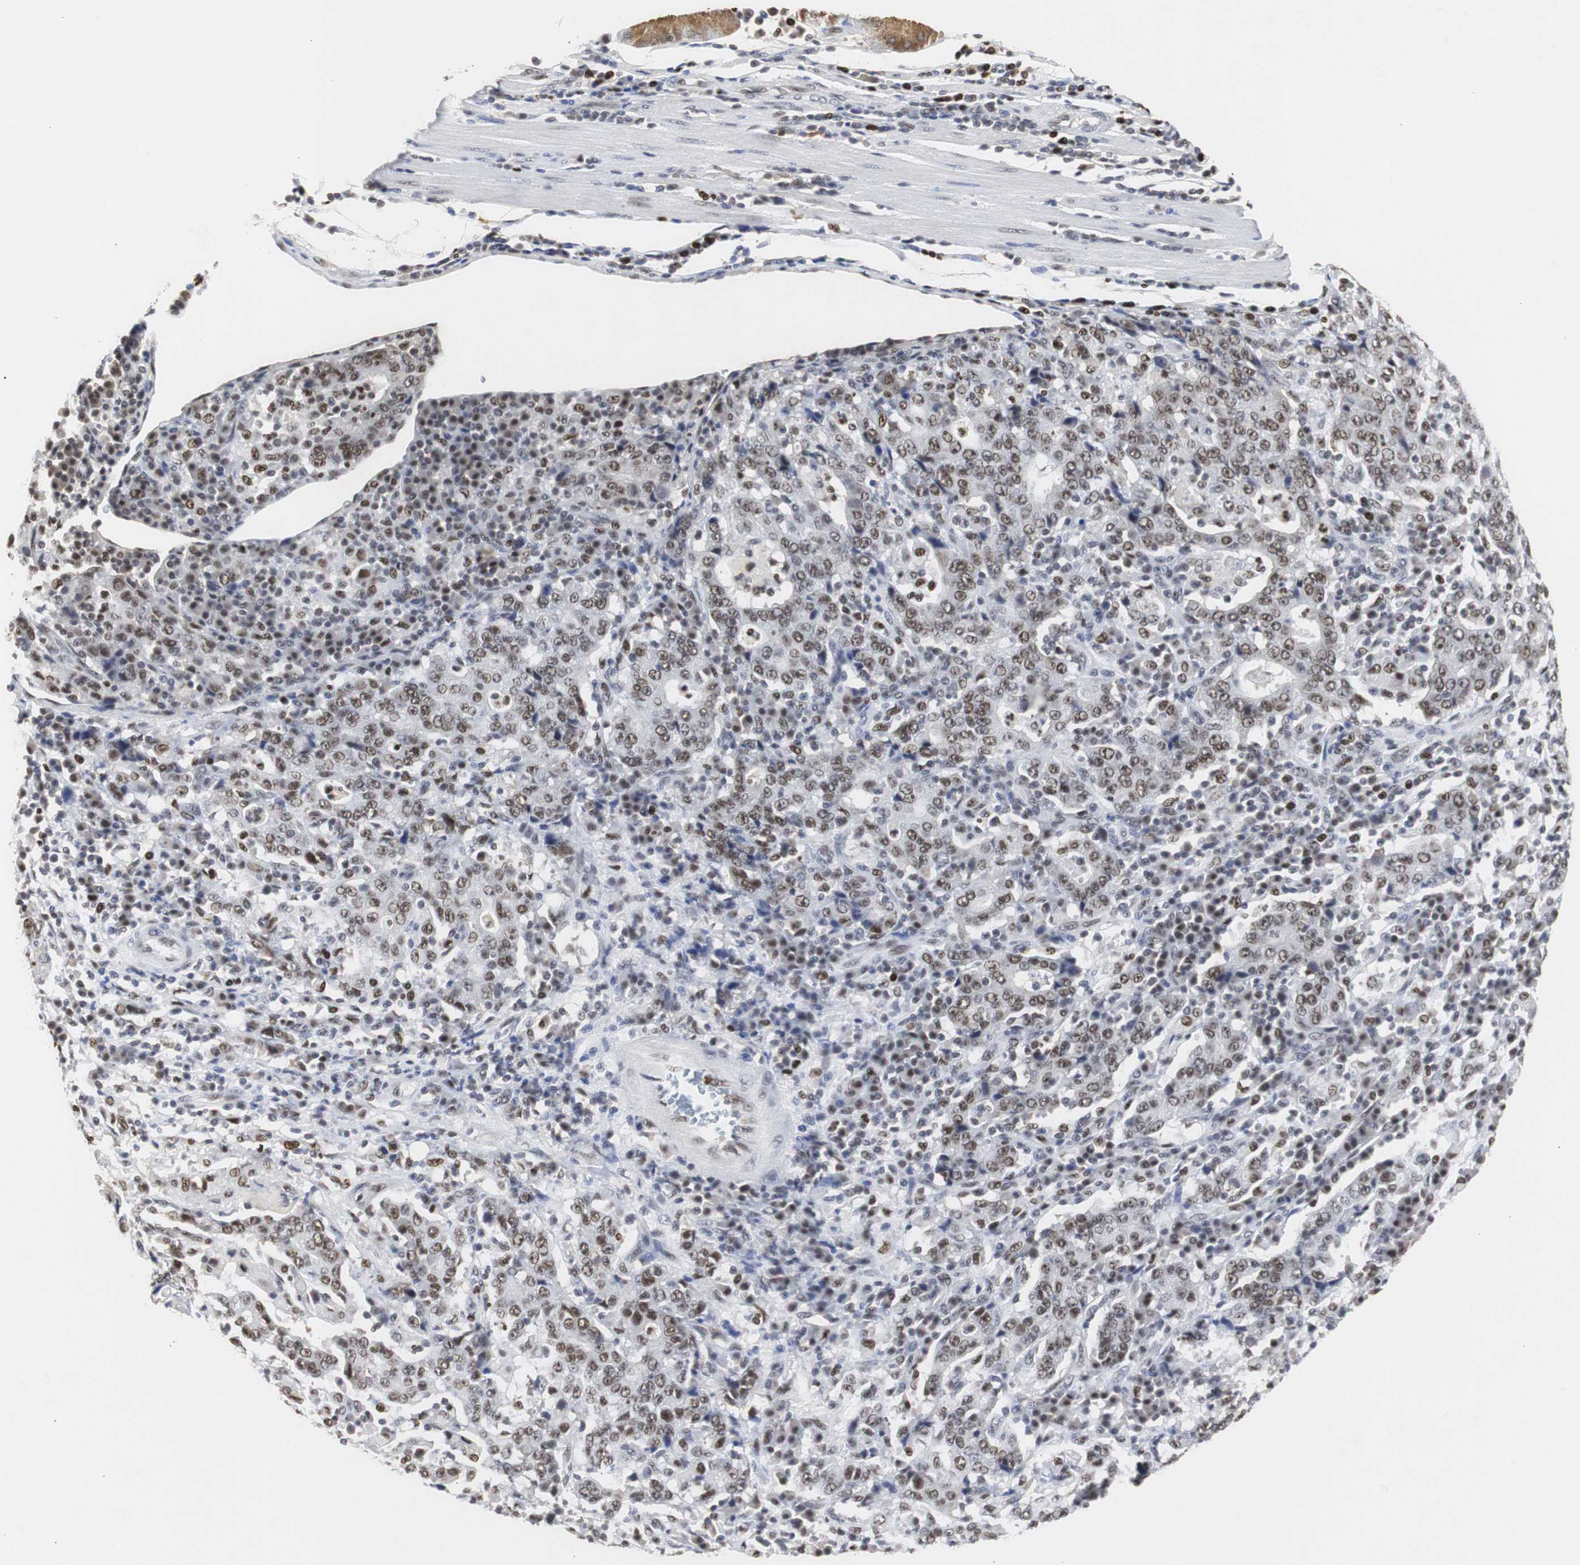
{"staining": {"intensity": "moderate", "quantity": "25%-75%", "location": "nuclear"}, "tissue": "stomach cancer", "cell_type": "Tumor cells", "image_type": "cancer", "snomed": [{"axis": "morphology", "description": "Normal tissue, NOS"}, {"axis": "morphology", "description": "Adenocarcinoma, NOS"}, {"axis": "topography", "description": "Stomach, upper"}, {"axis": "topography", "description": "Stomach"}], "caption": "There is medium levels of moderate nuclear positivity in tumor cells of stomach cancer, as demonstrated by immunohistochemical staining (brown color).", "gene": "ZFC3H1", "patient": {"sex": "male", "age": 59}}